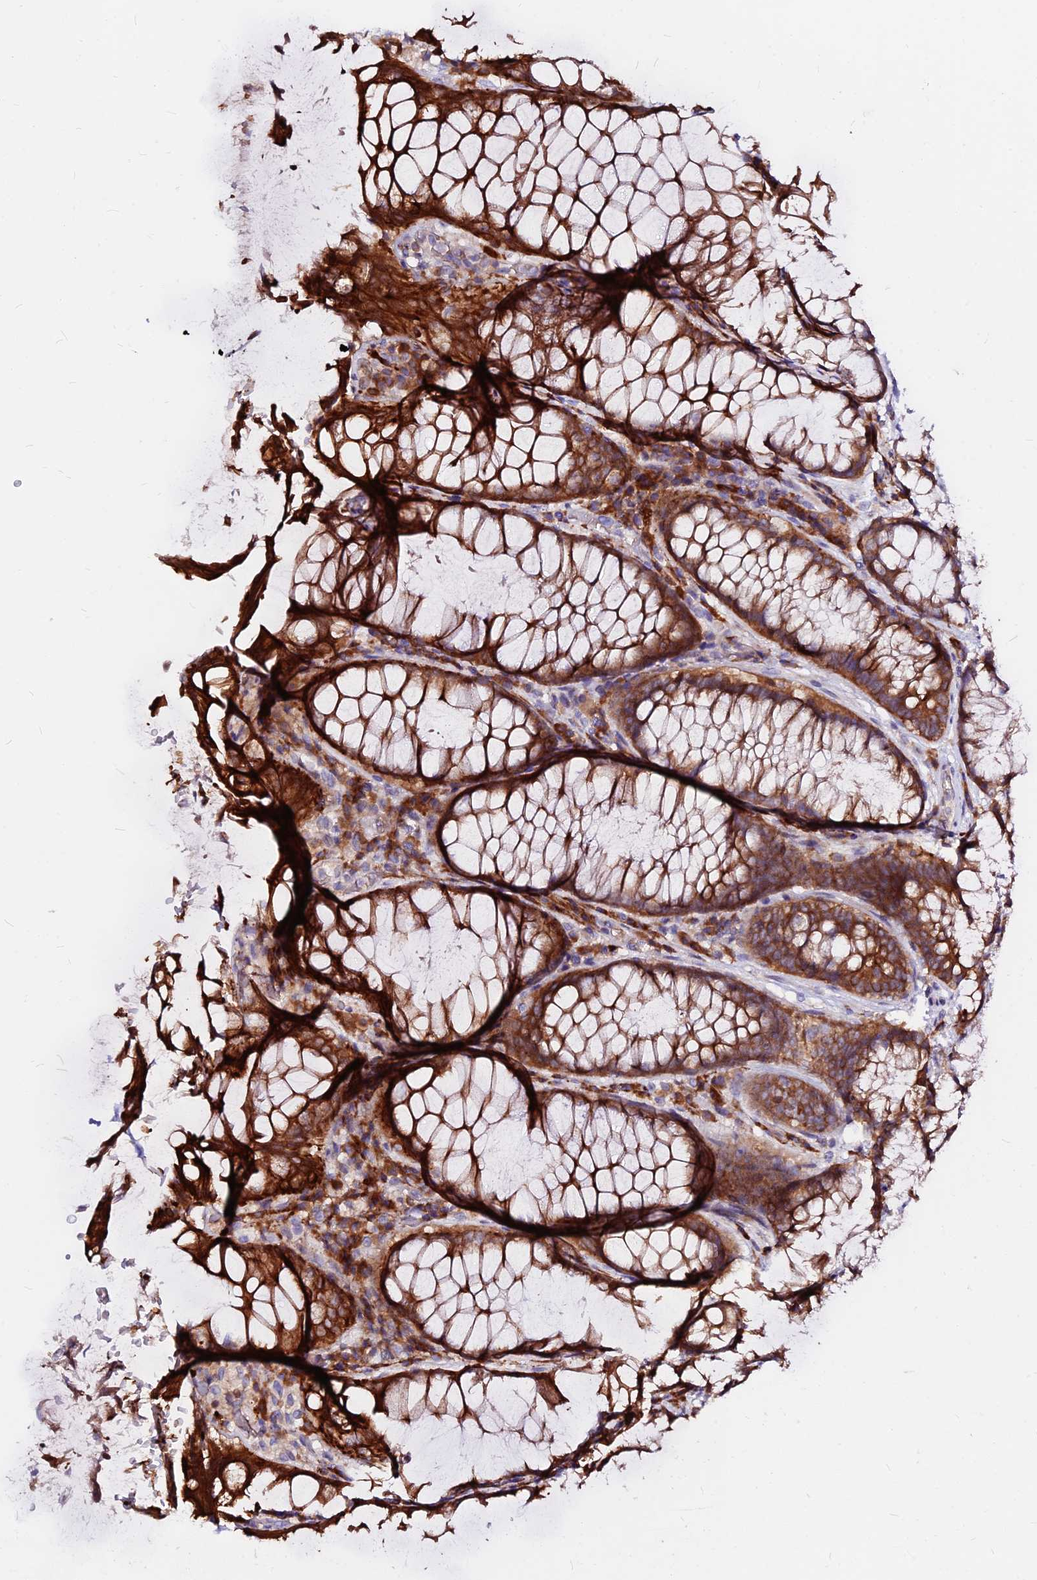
{"staining": {"intensity": "strong", "quantity": ">75%", "location": "cytoplasmic/membranous"}, "tissue": "rectum", "cell_type": "Glandular cells", "image_type": "normal", "snomed": [{"axis": "morphology", "description": "Normal tissue, NOS"}, {"axis": "topography", "description": "Rectum"}], "caption": "Immunohistochemical staining of normal human rectum reveals strong cytoplasmic/membranous protein staining in about >75% of glandular cells.", "gene": "DENND2D", "patient": {"sex": "male", "age": 64}}